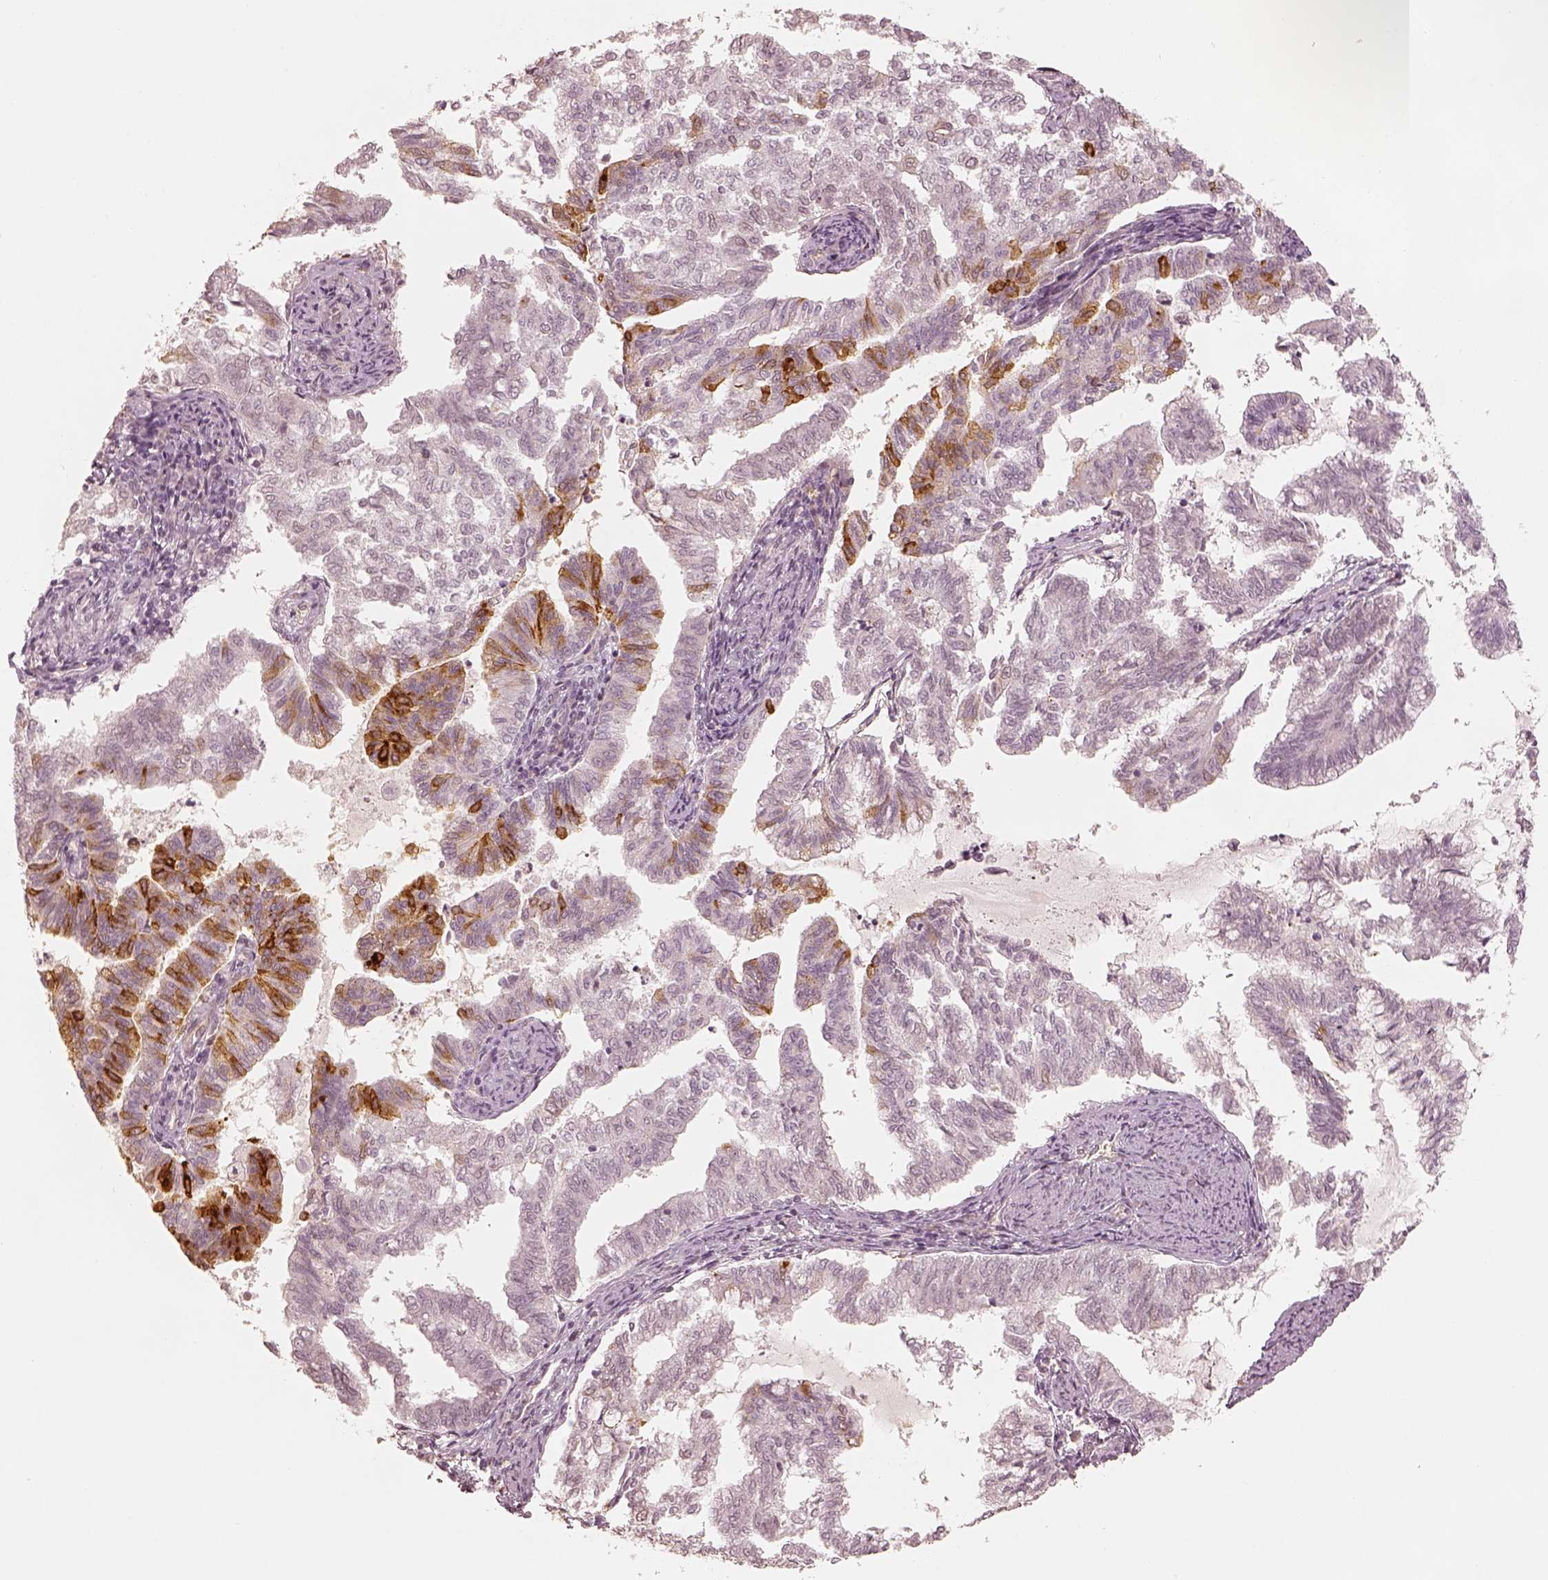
{"staining": {"intensity": "moderate", "quantity": "<25%", "location": "cytoplasmic/membranous"}, "tissue": "endometrial cancer", "cell_type": "Tumor cells", "image_type": "cancer", "snomed": [{"axis": "morphology", "description": "Adenocarcinoma, NOS"}, {"axis": "topography", "description": "Endometrium"}], "caption": "DAB immunohistochemical staining of human endometrial adenocarcinoma exhibits moderate cytoplasmic/membranous protein staining in about <25% of tumor cells.", "gene": "GORASP2", "patient": {"sex": "female", "age": 79}}